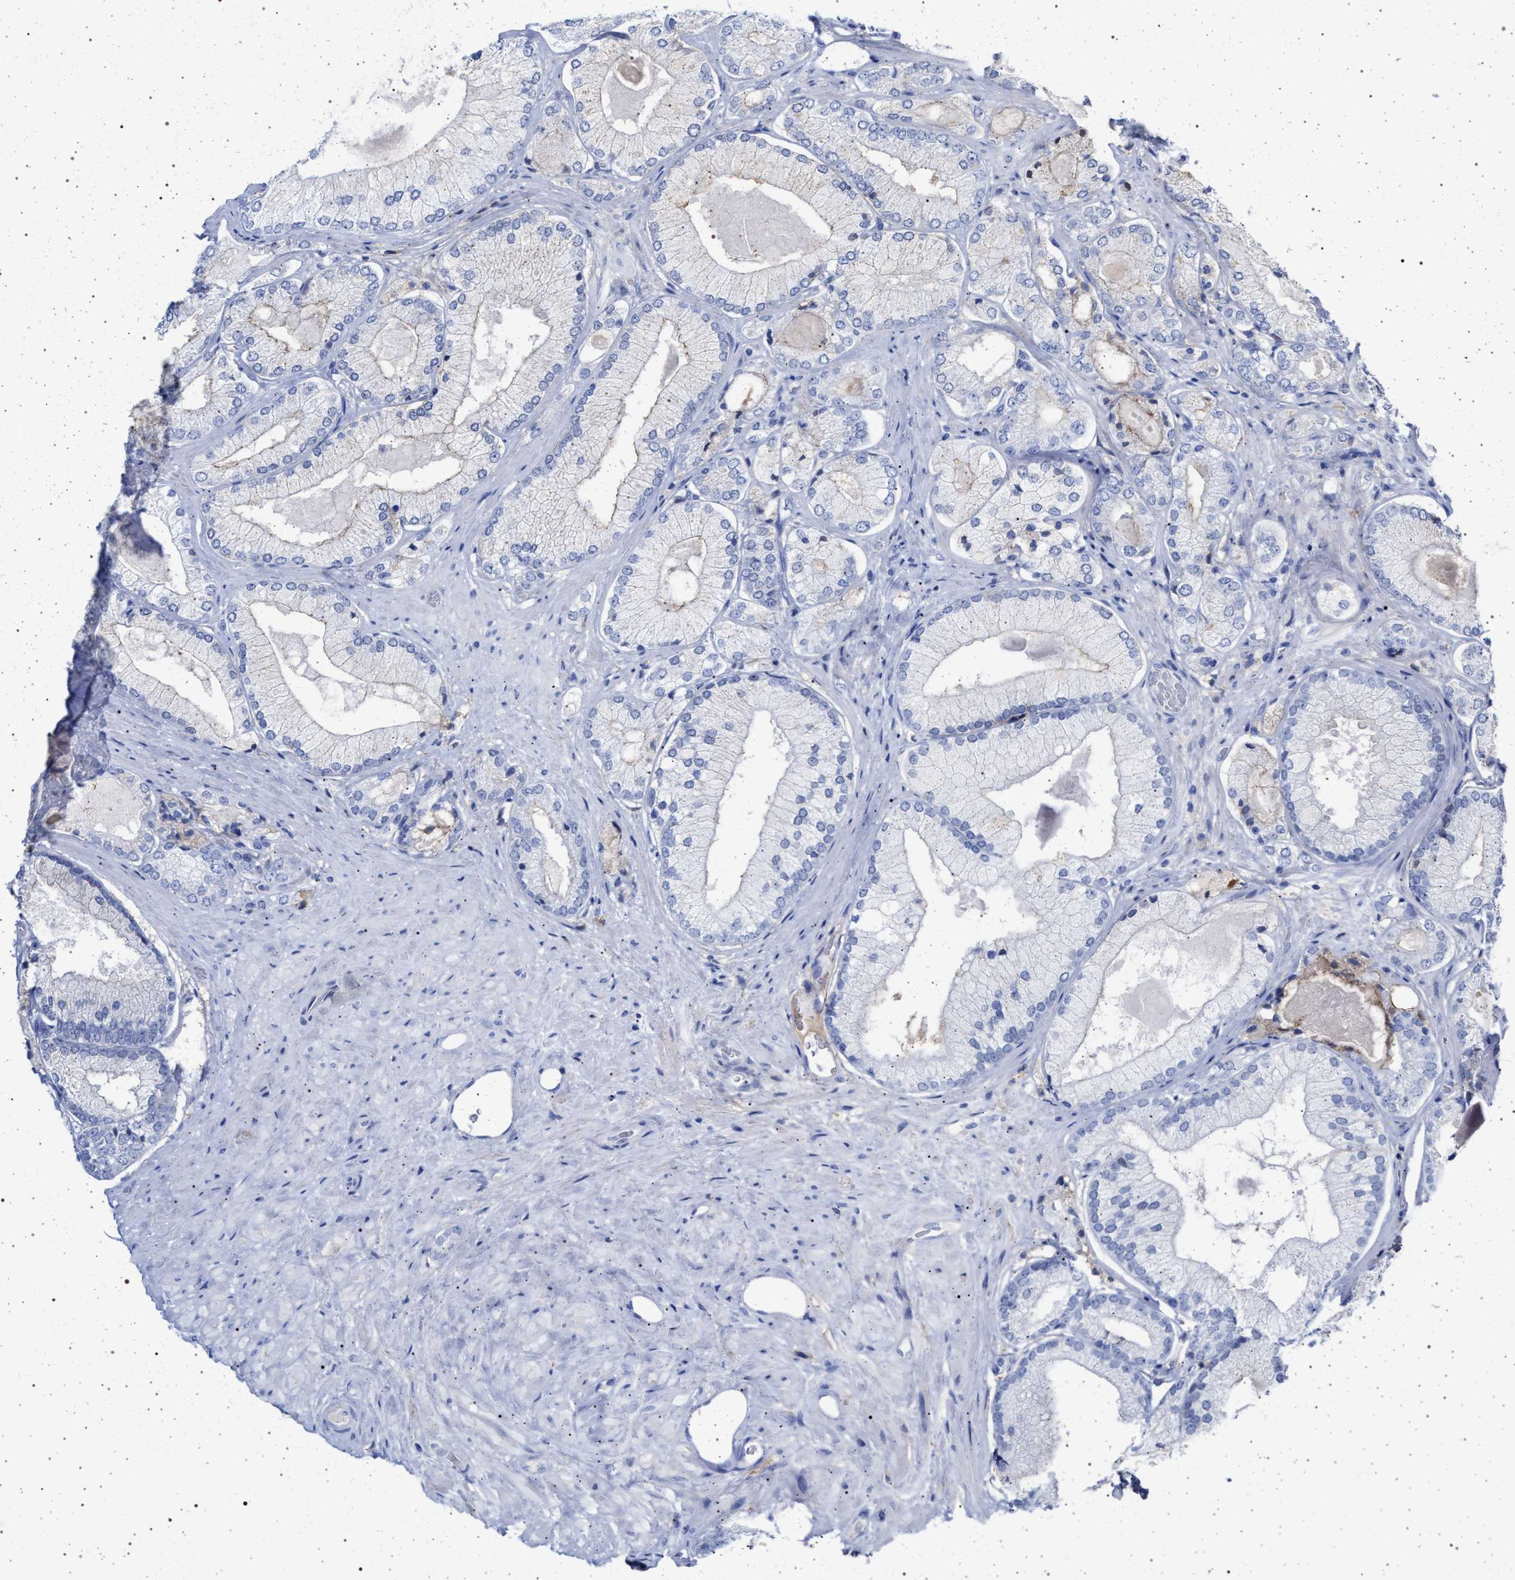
{"staining": {"intensity": "negative", "quantity": "none", "location": "none"}, "tissue": "prostate cancer", "cell_type": "Tumor cells", "image_type": "cancer", "snomed": [{"axis": "morphology", "description": "Adenocarcinoma, Low grade"}, {"axis": "topography", "description": "Prostate"}], "caption": "Tumor cells show no significant protein expression in prostate cancer (adenocarcinoma (low-grade)).", "gene": "PLG", "patient": {"sex": "male", "age": 65}}